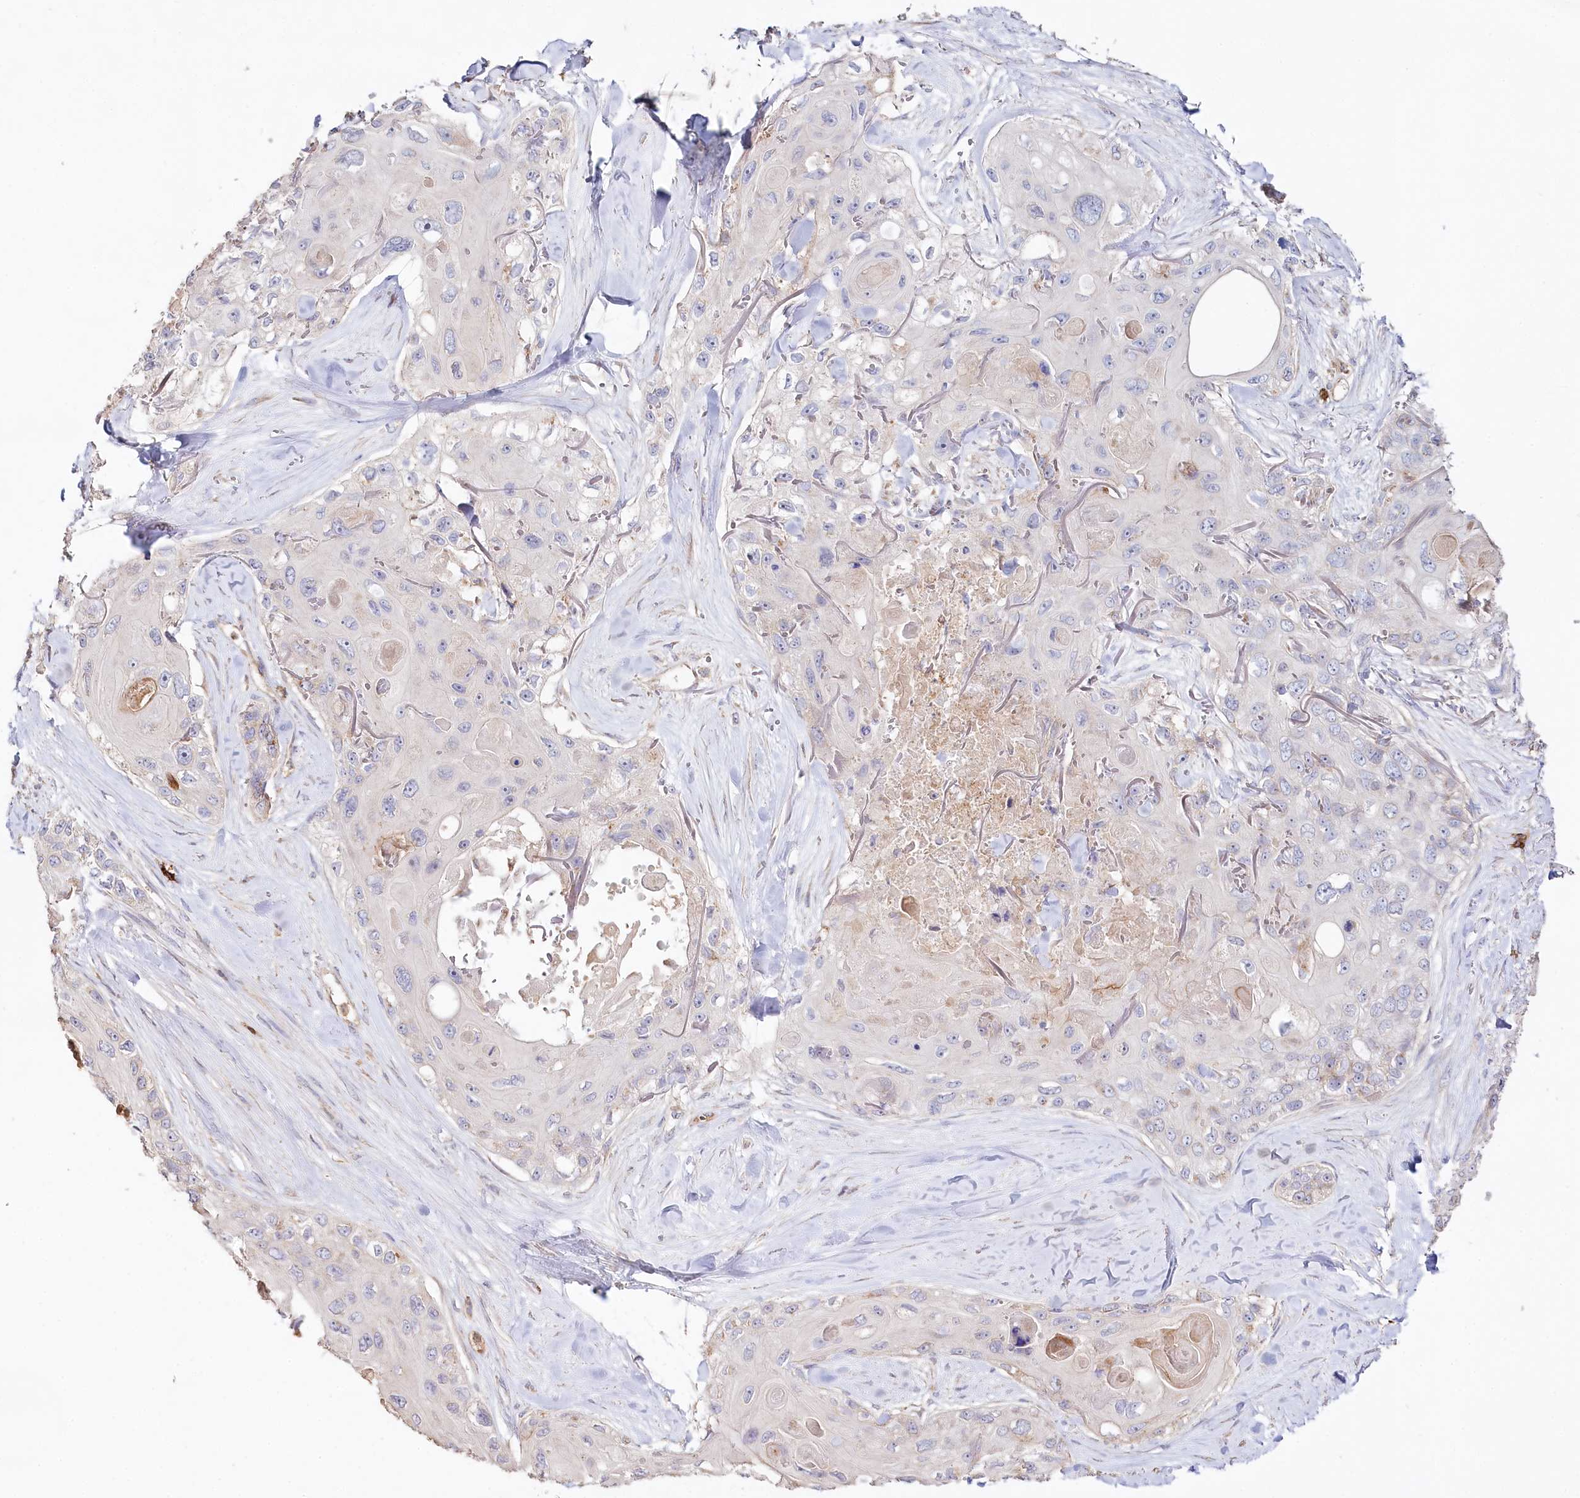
{"staining": {"intensity": "negative", "quantity": "none", "location": "none"}, "tissue": "skin cancer", "cell_type": "Tumor cells", "image_type": "cancer", "snomed": [{"axis": "morphology", "description": "Normal tissue, NOS"}, {"axis": "morphology", "description": "Squamous cell carcinoma, NOS"}, {"axis": "topography", "description": "Skin"}], "caption": "Skin squamous cell carcinoma was stained to show a protein in brown. There is no significant expression in tumor cells. Brightfield microscopy of IHC stained with DAB (3,3'-diaminobenzidine) (brown) and hematoxylin (blue), captured at high magnification.", "gene": "RBP5", "patient": {"sex": "male", "age": 72}}